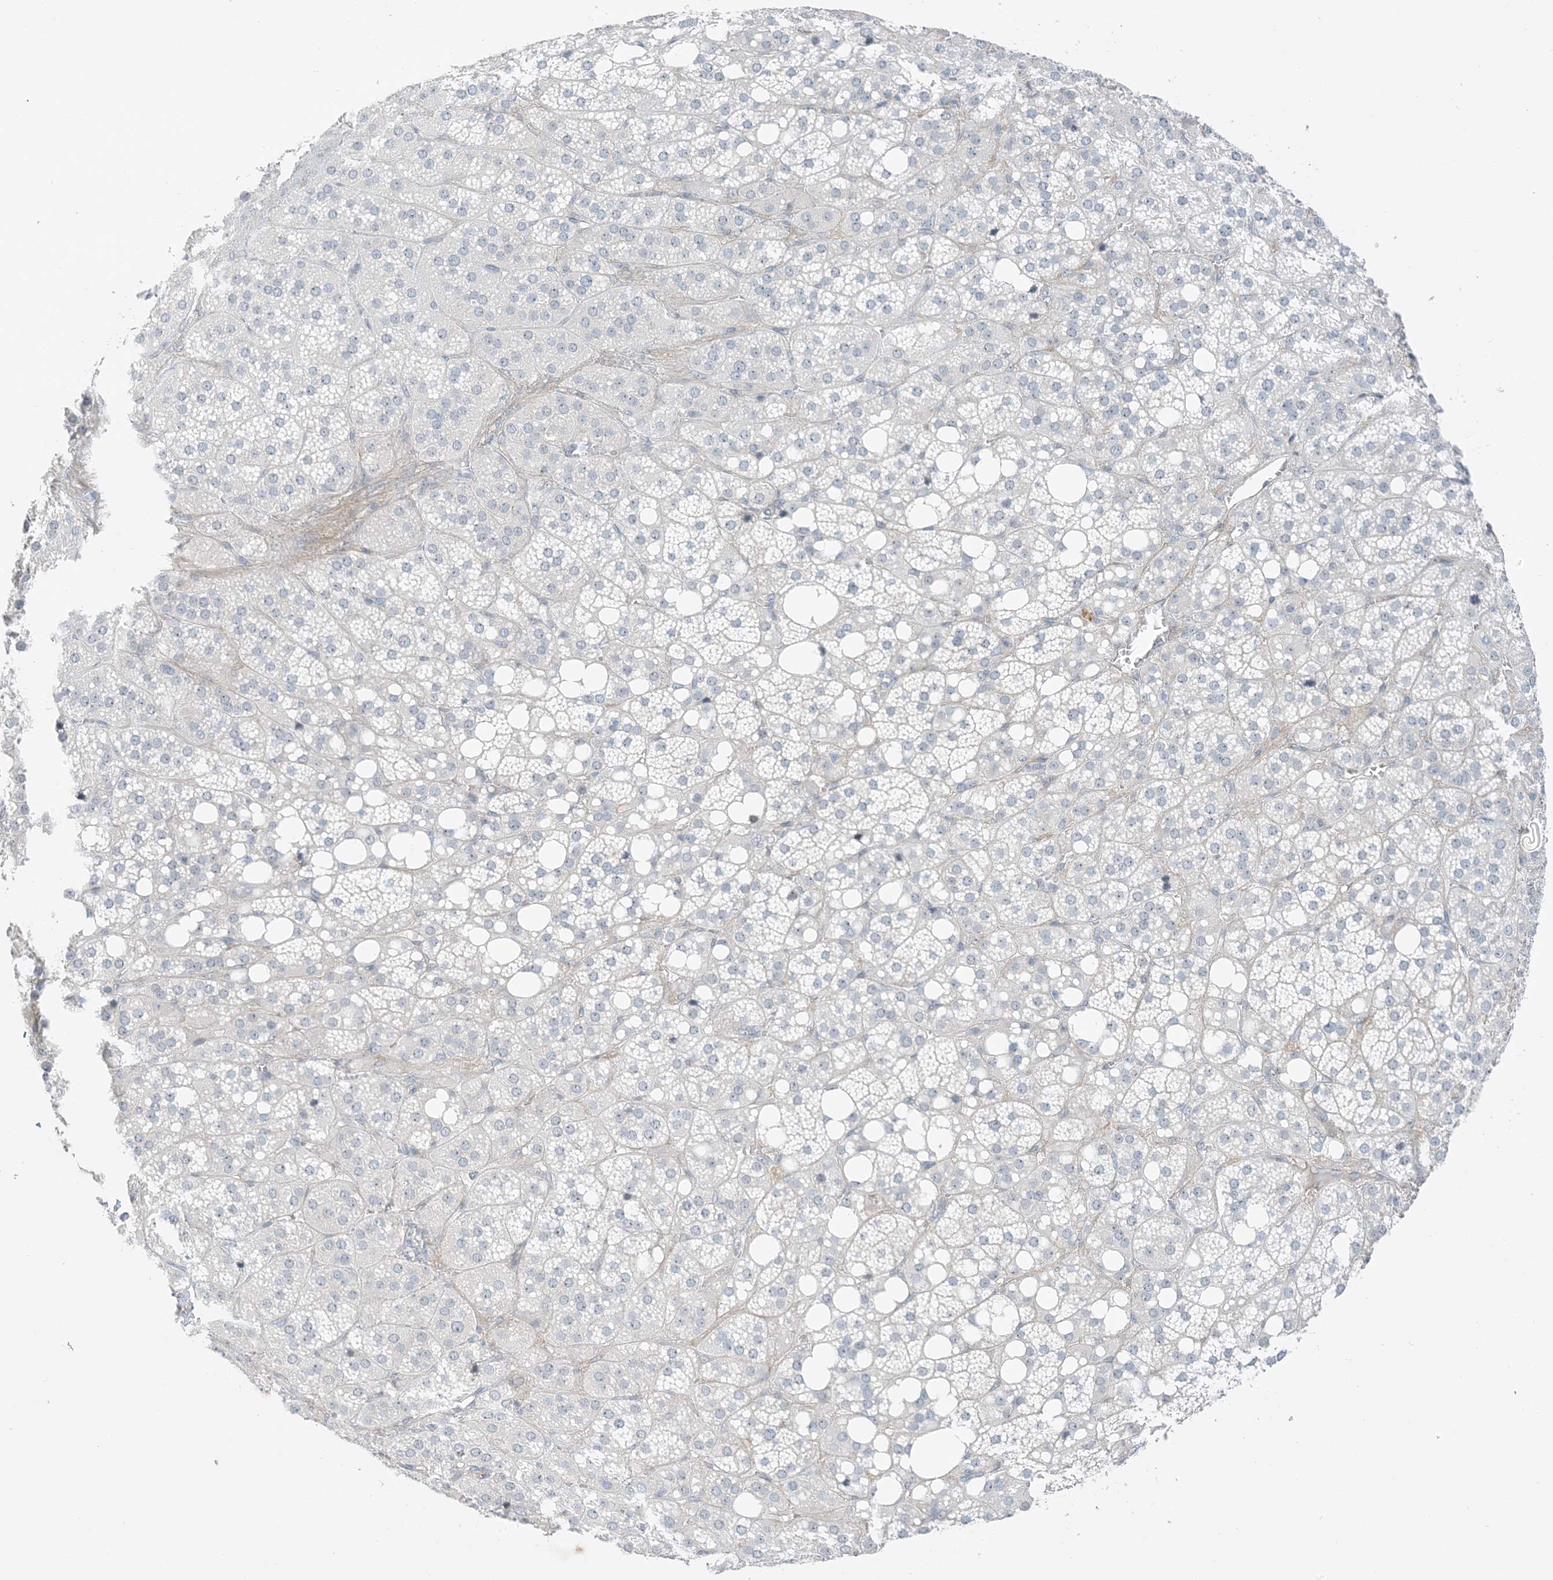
{"staining": {"intensity": "weak", "quantity": "<25%", "location": "cytoplasmic/membranous"}, "tissue": "adrenal gland", "cell_type": "Glandular cells", "image_type": "normal", "snomed": [{"axis": "morphology", "description": "Normal tissue, NOS"}, {"axis": "topography", "description": "Adrenal gland"}], "caption": "The image displays no staining of glandular cells in normal adrenal gland.", "gene": "IL36B", "patient": {"sex": "female", "age": 59}}